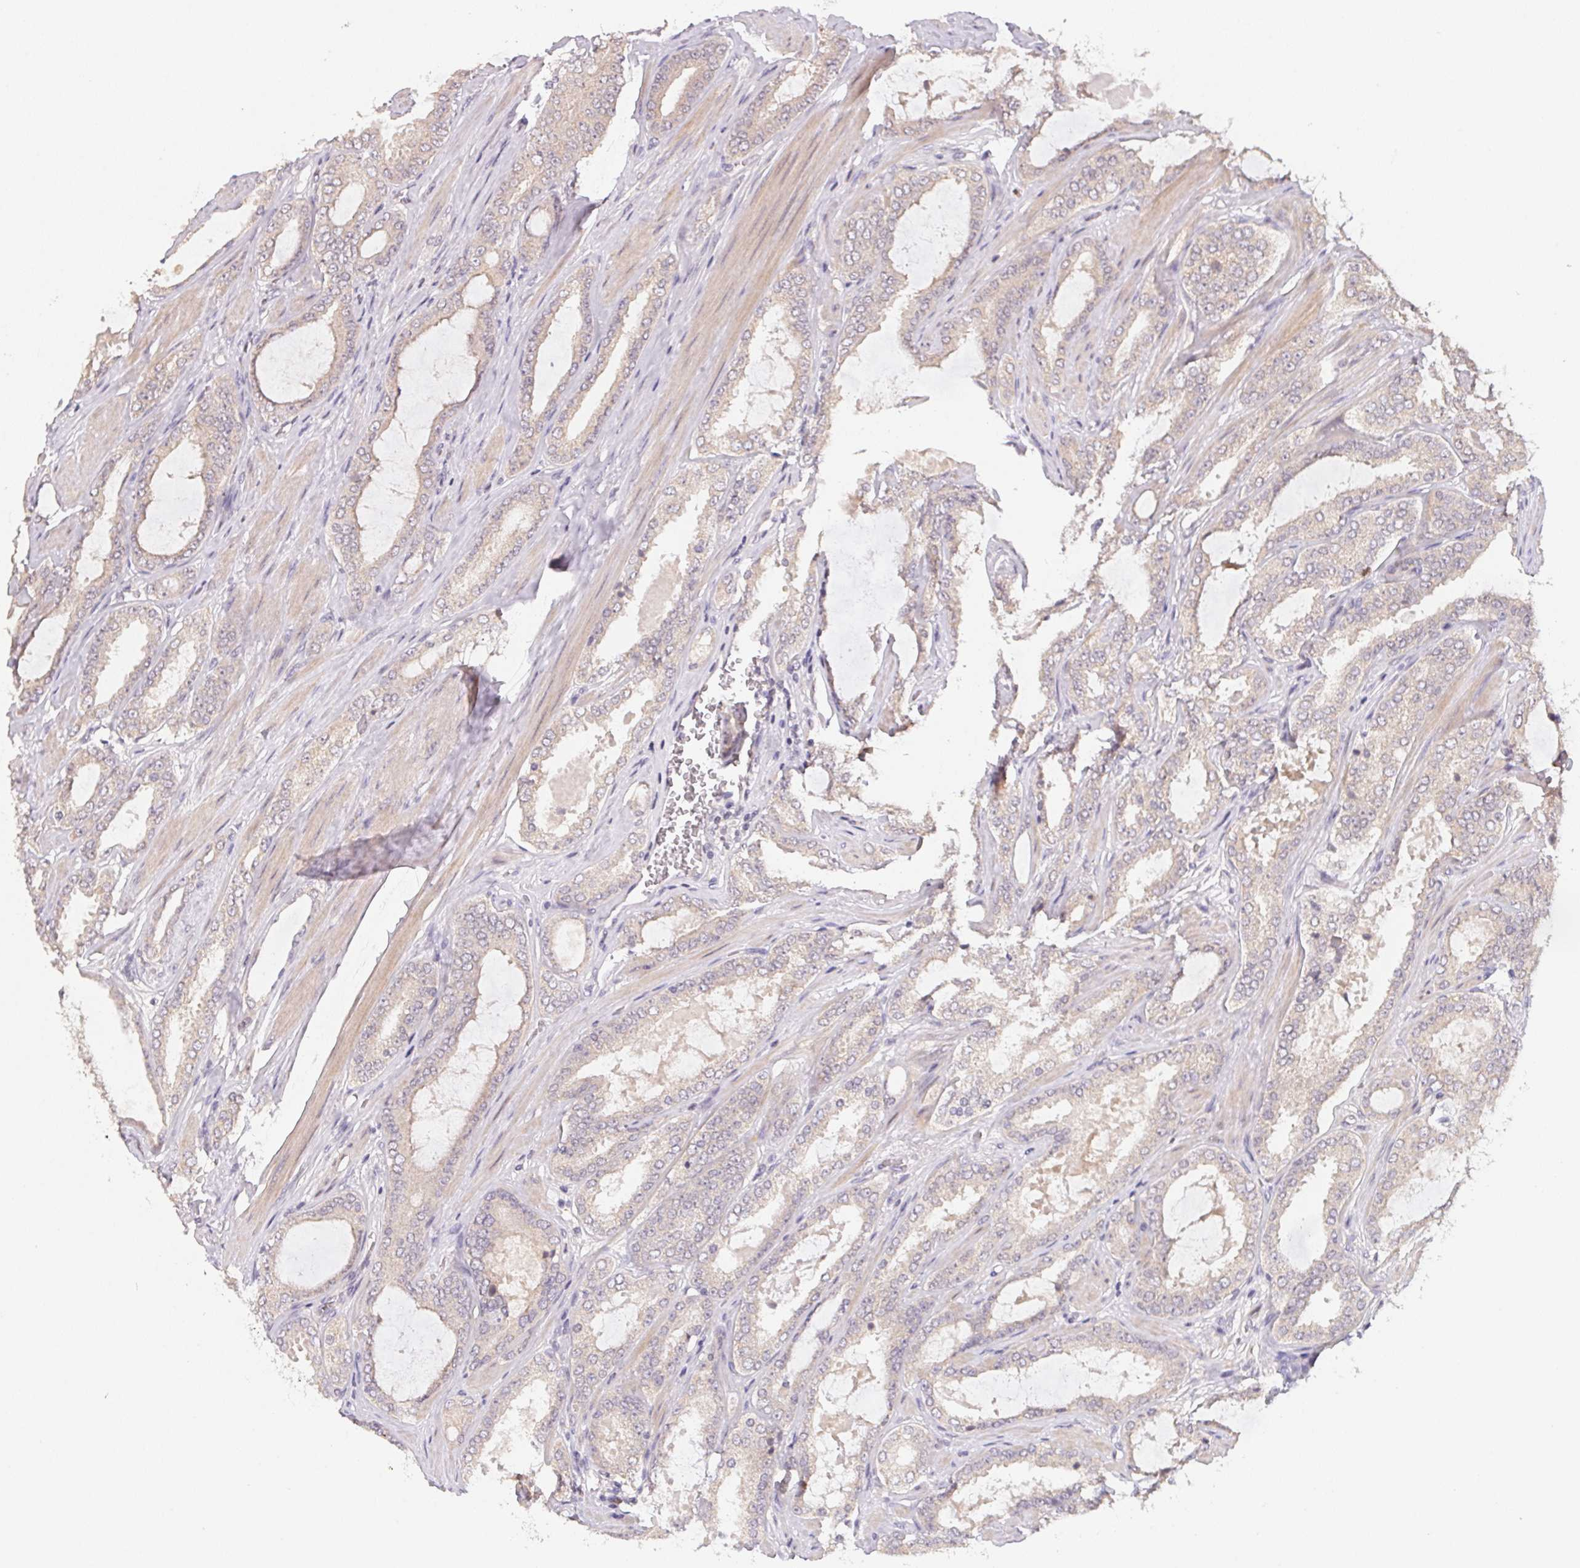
{"staining": {"intensity": "weak", "quantity": "25%-75%", "location": "cytoplasmic/membranous"}, "tissue": "prostate cancer", "cell_type": "Tumor cells", "image_type": "cancer", "snomed": [{"axis": "morphology", "description": "Adenocarcinoma, High grade"}, {"axis": "topography", "description": "Prostate"}], "caption": "Immunohistochemistry (IHC) photomicrograph of prostate adenocarcinoma (high-grade) stained for a protein (brown), which exhibits low levels of weak cytoplasmic/membranous positivity in about 25%-75% of tumor cells.", "gene": "KIFC1", "patient": {"sex": "male", "age": 63}}